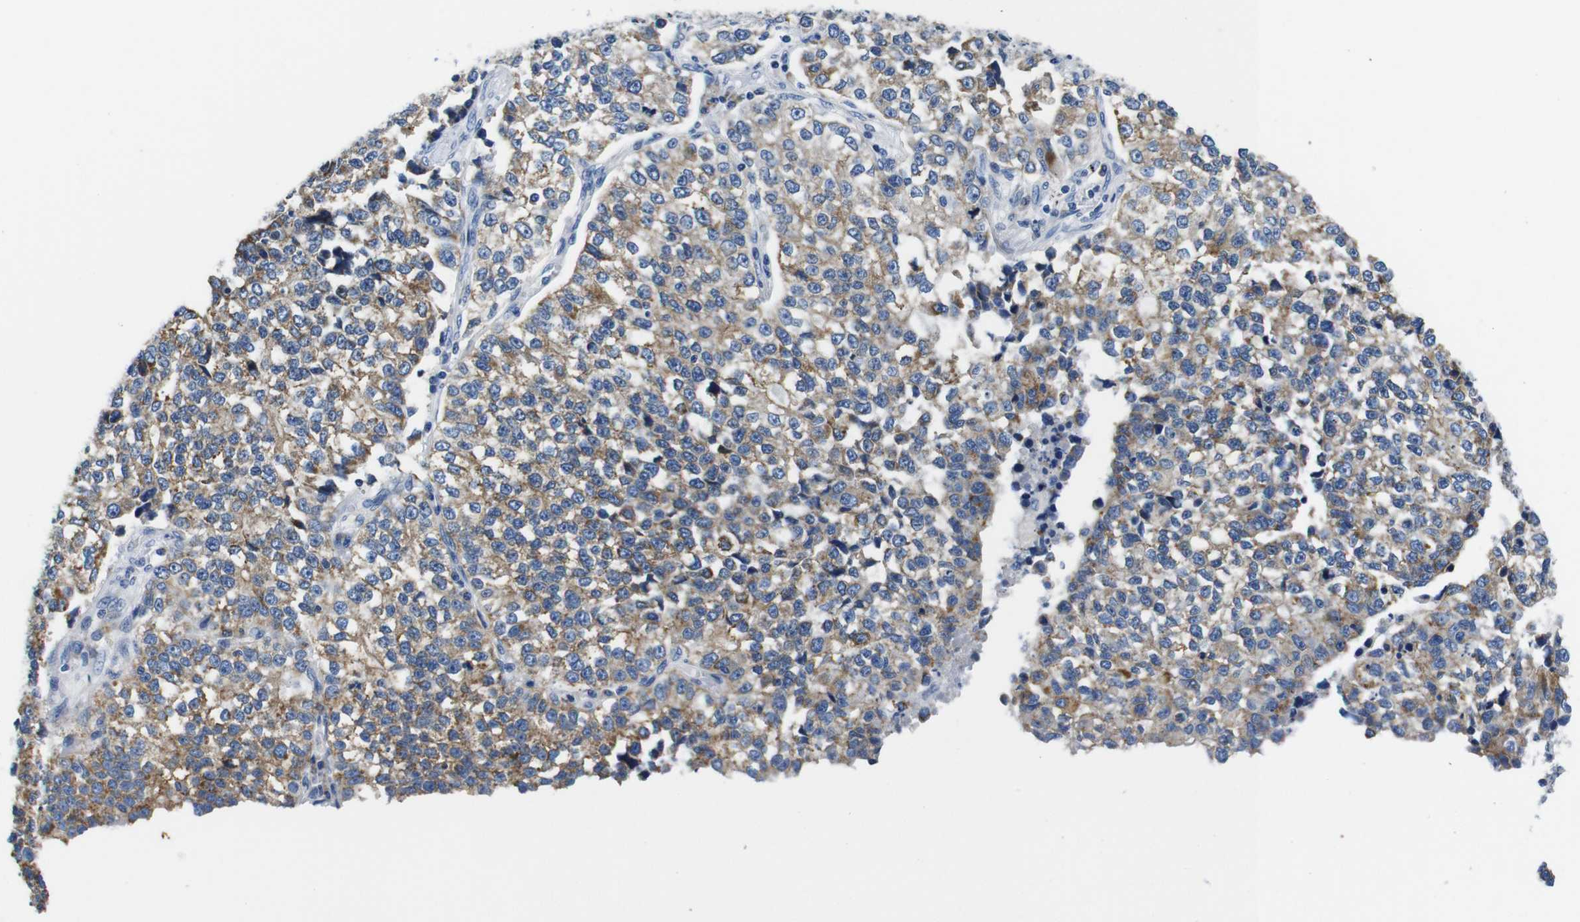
{"staining": {"intensity": "moderate", "quantity": ">75%", "location": "cytoplasmic/membranous"}, "tissue": "lung cancer", "cell_type": "Tumor cells", "image_type": "cancer", "snomed": [{"axis": "morphology", "description": "Adenocarcinoma, NOS"}, {"axis": "topography", "description": "Lung"}], "caption": "A histopathology image of human adenocarcinoma (lung) stained for a protein reveals moderate cytoplasmic/membranous brown staining in tumor cells.", "gene": "SNX19", "patient": {"sex": "male", "age": 49}}